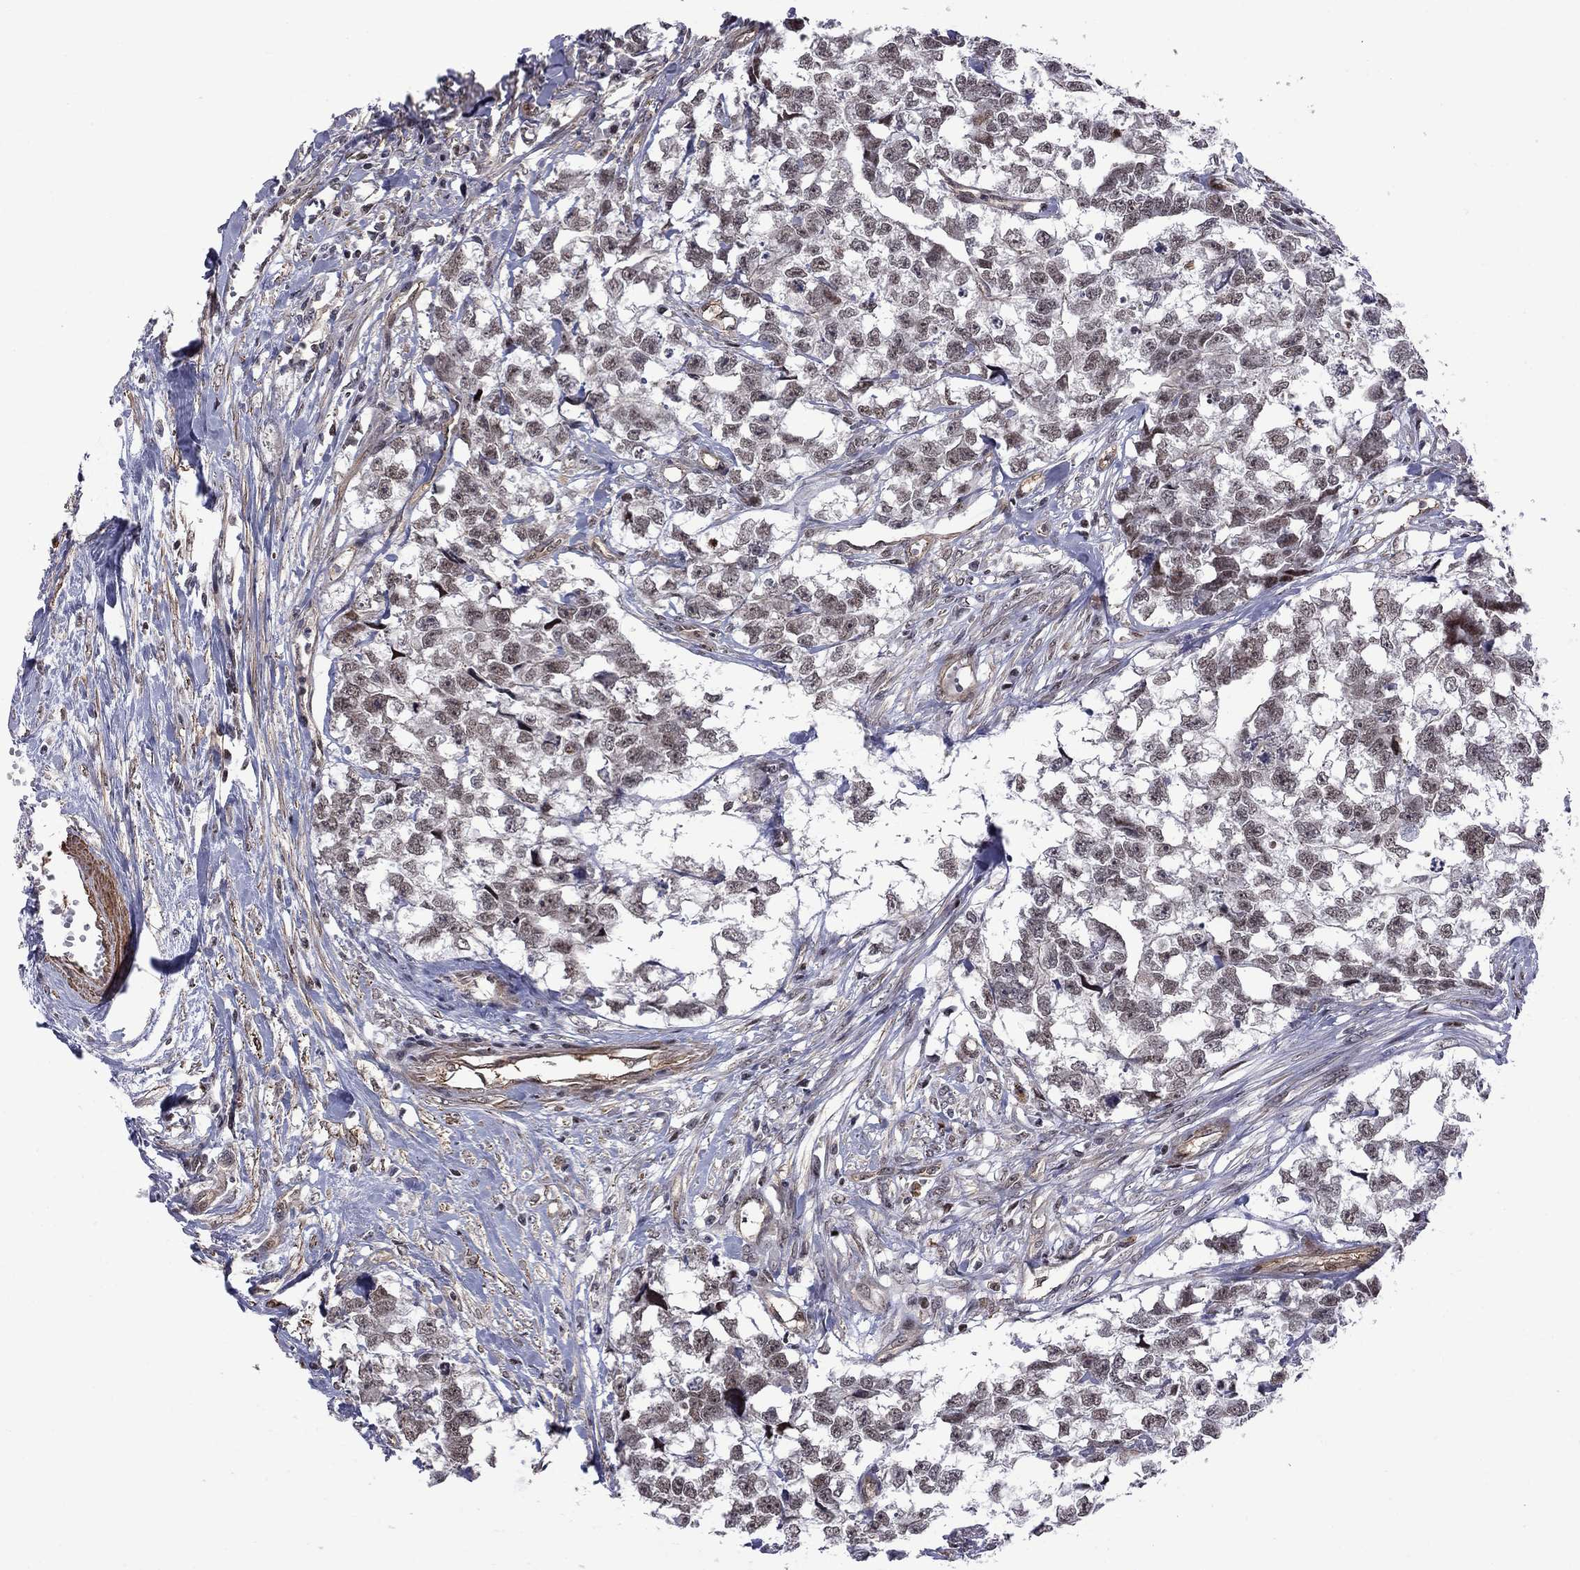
{"staining": {"intensity": "moderate", "quantity": "25%-75%", "location": "nuclear"}, "tissue": "testis cancer", "cell_type": "Tumor cells", "image_type": "cancer", "snomed": [{"axis": "morphology", "description": "Carcinoma, Embryonal, NOS"}, {"axis": "morphology", "description": "Teratoma, malignant, NOS"}, {"axis": "topography", "description": "Testis"}], "caption": "Protein expression analysis of human testis embryonal carcinoma reveals moderate nuclear expression in approximately 25%-75% of tumor cells.", "gene": "BRF1", "patient": {"sex": "male", "age": 44}}